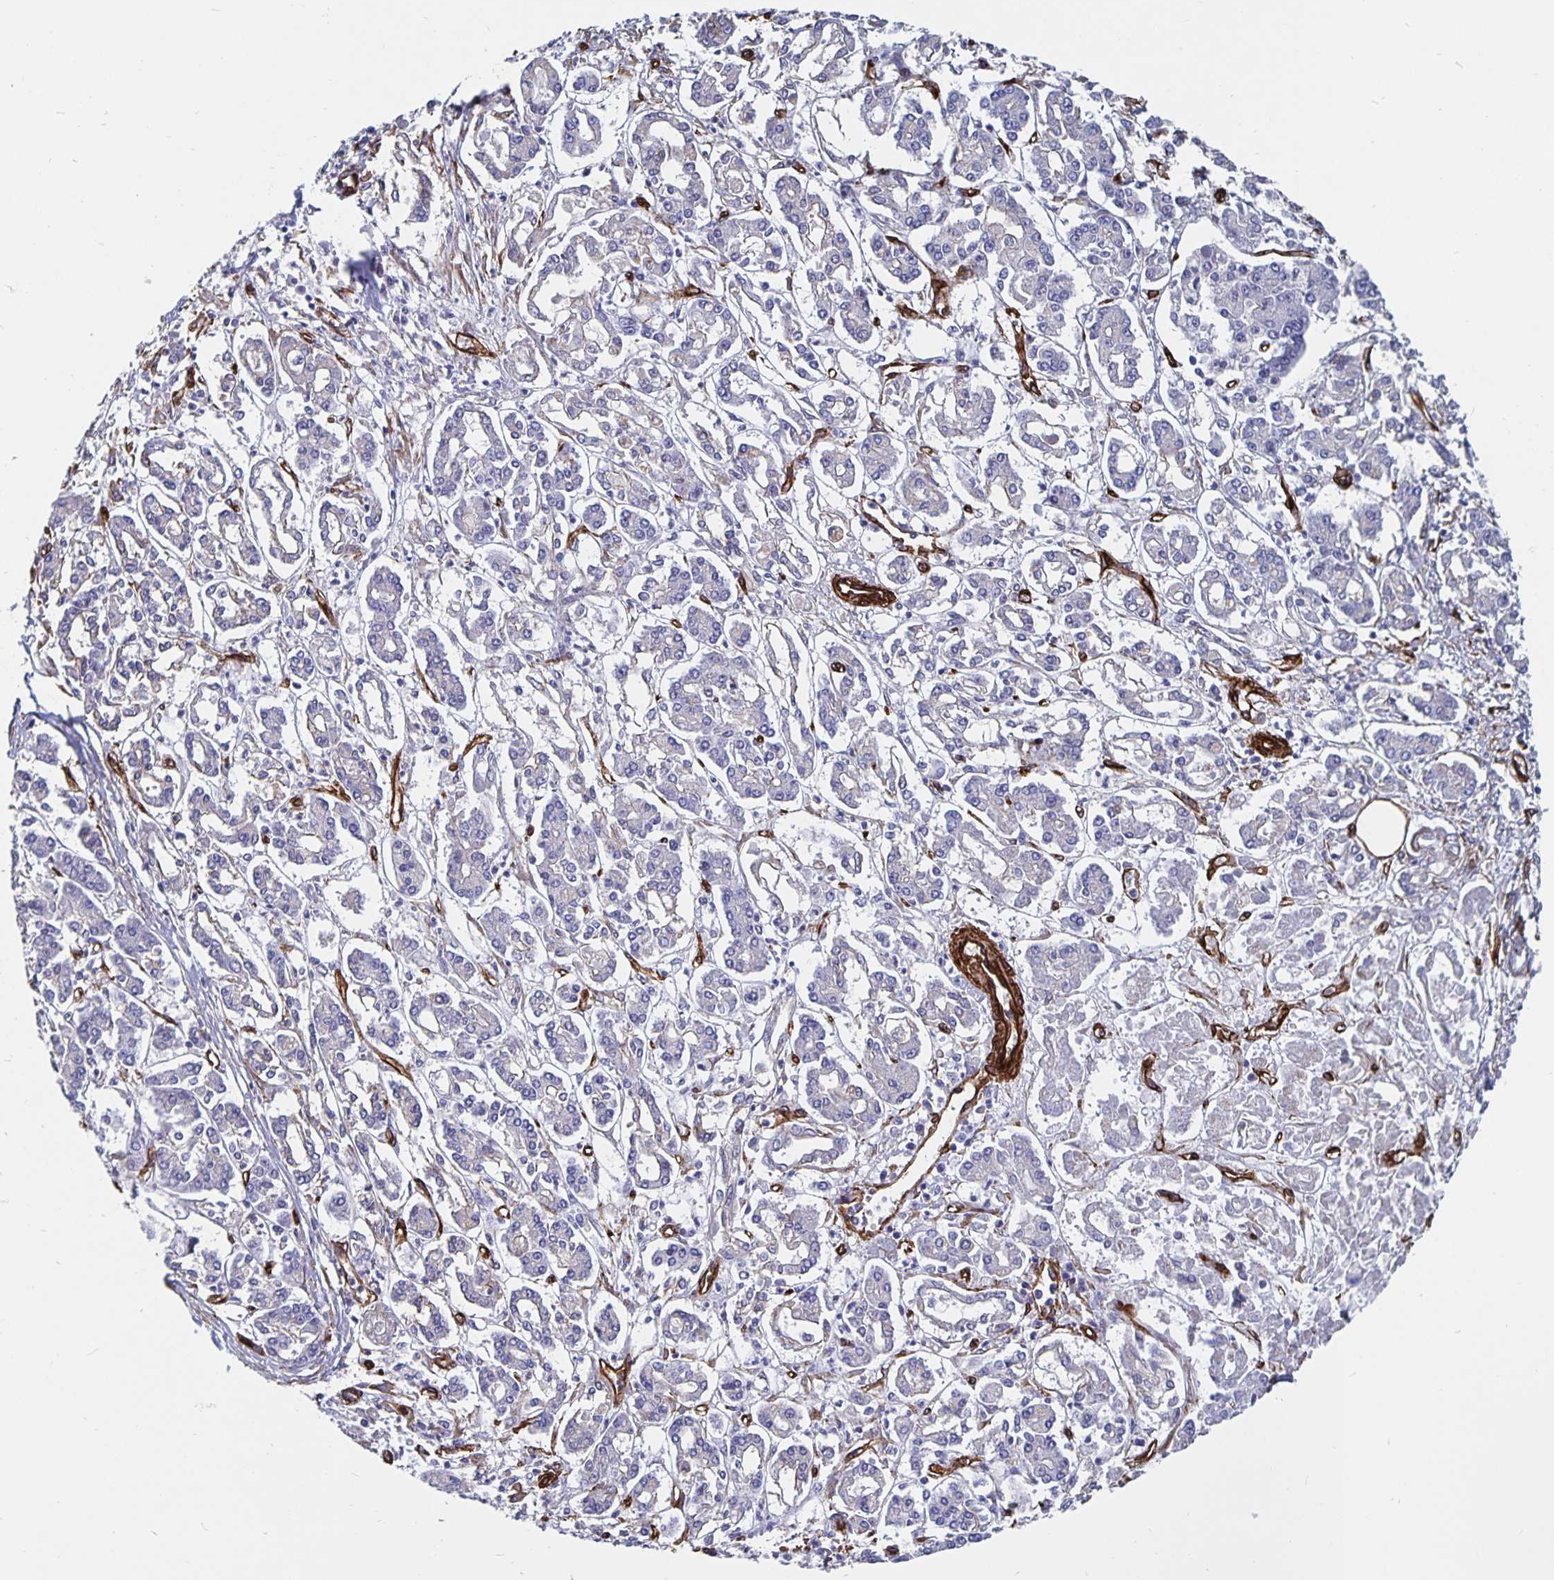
{"staining": {"intensity": "negative", "quantity": "none", "location": "none"}, "tissue": "pancreatic cancer", "cell_type": "Tumor cells", "image_type": "cancer", "snomed": [{"axis": "morphology", "description": "Adenocarcinoma, NOS"}, {"axis": "topography", "description": "Pancreas"}], "caption": "This is an immunohistochemistry micrograph of human adenocarcinoma (pancreatic). There is no staining in tumor cells.", "gene": "DCHS2", "patient": {"sex": "male", "age": 85}}